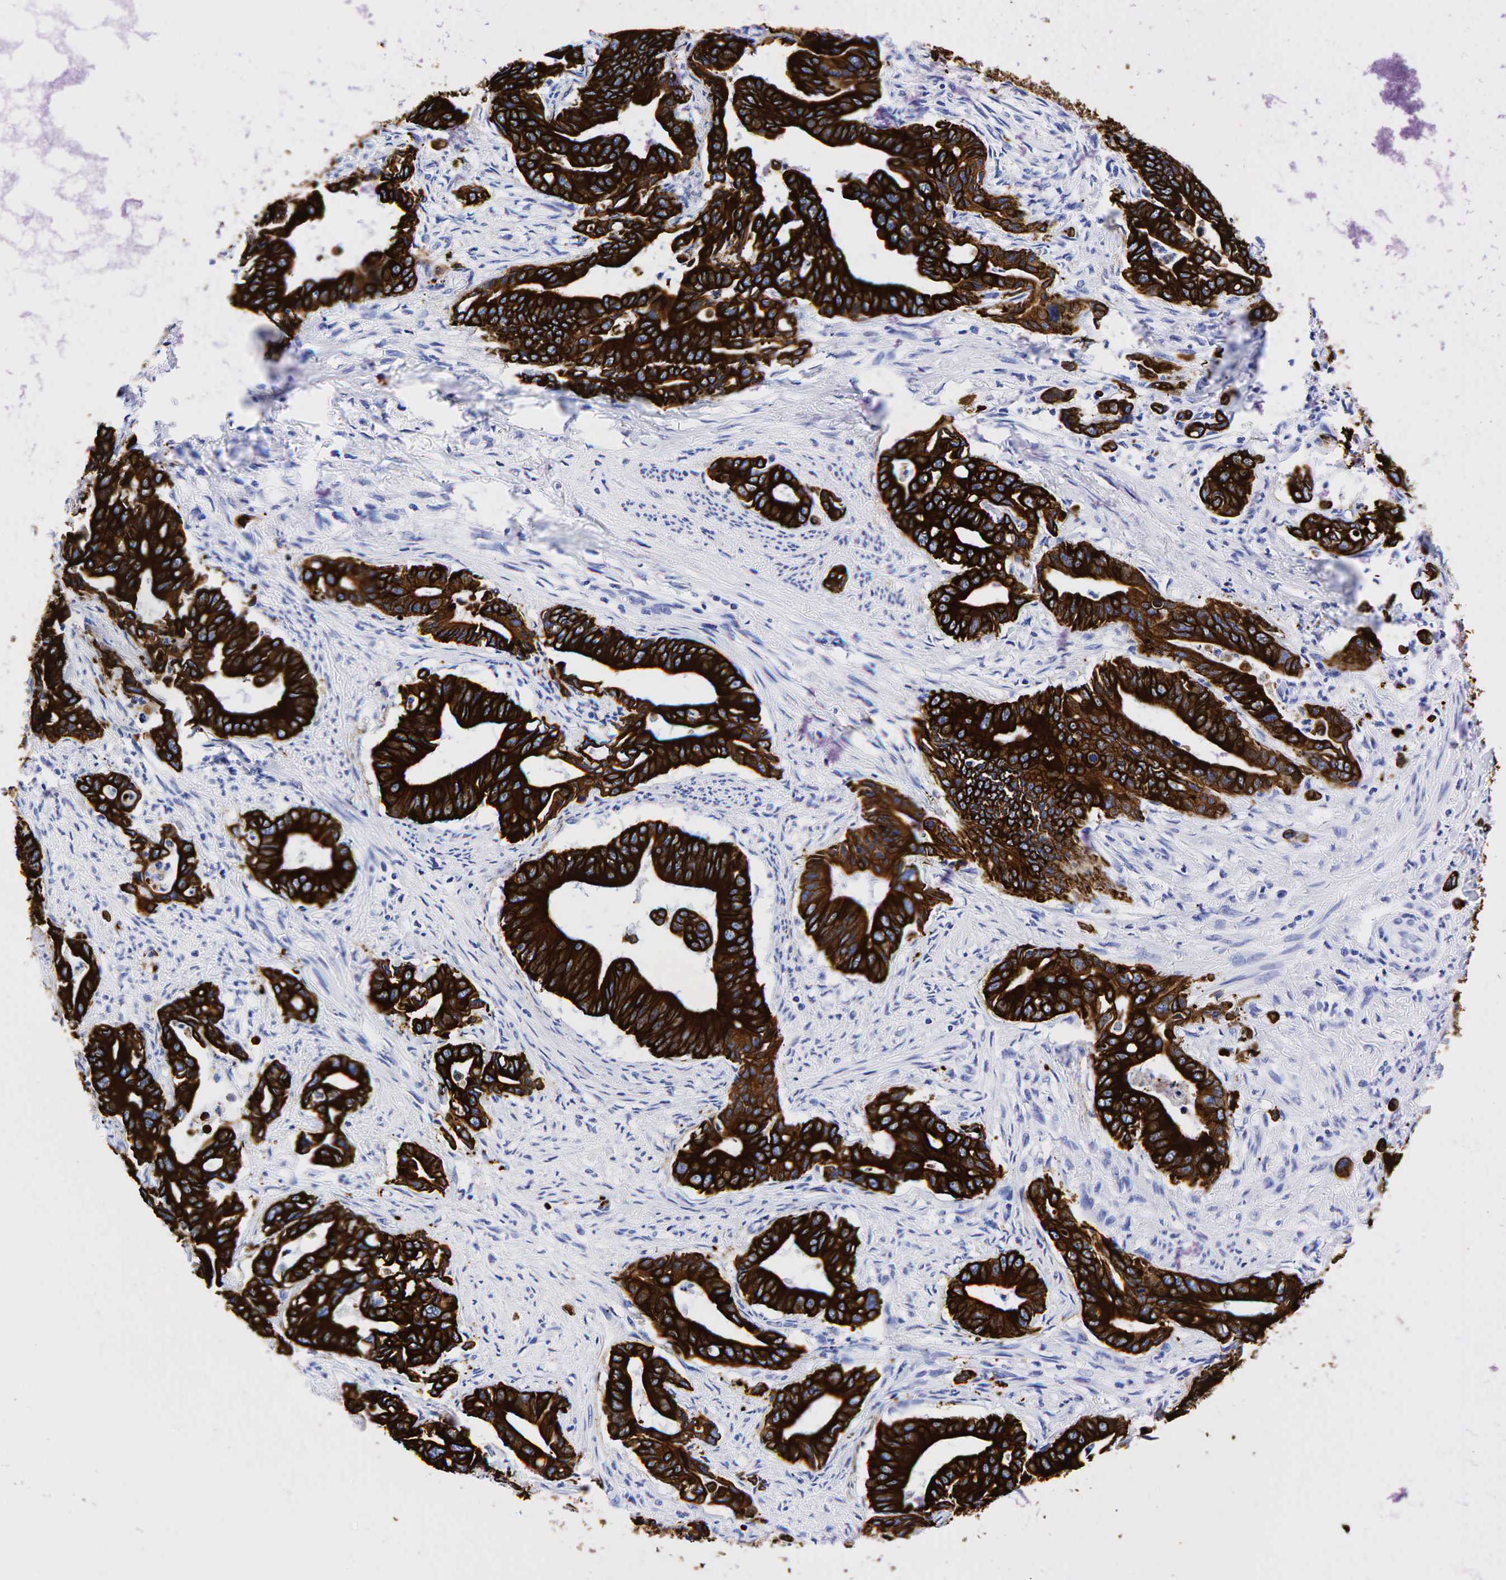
{"staining": {"intensity": "strong", "quantity": ">75%", "location": "cytoplasmic/membranous"}, "tissue": "stomach cancer", "cell_type": "Tumor cells", "image_type": "cancer", "snomed": [{"axis": "morphology", "description": "Adenocarcinoma, NOS"}, {"axis": "topography", "description": "Stomach"}], "caption": "Immunohistochemical staining of stomach adenocarcinoma reveals high levels of strong cytoplasmic/membranous expression in about >75% of tumor cells.", "gene": "KRT19", "patient": {"sex": "female", "age": 76}}